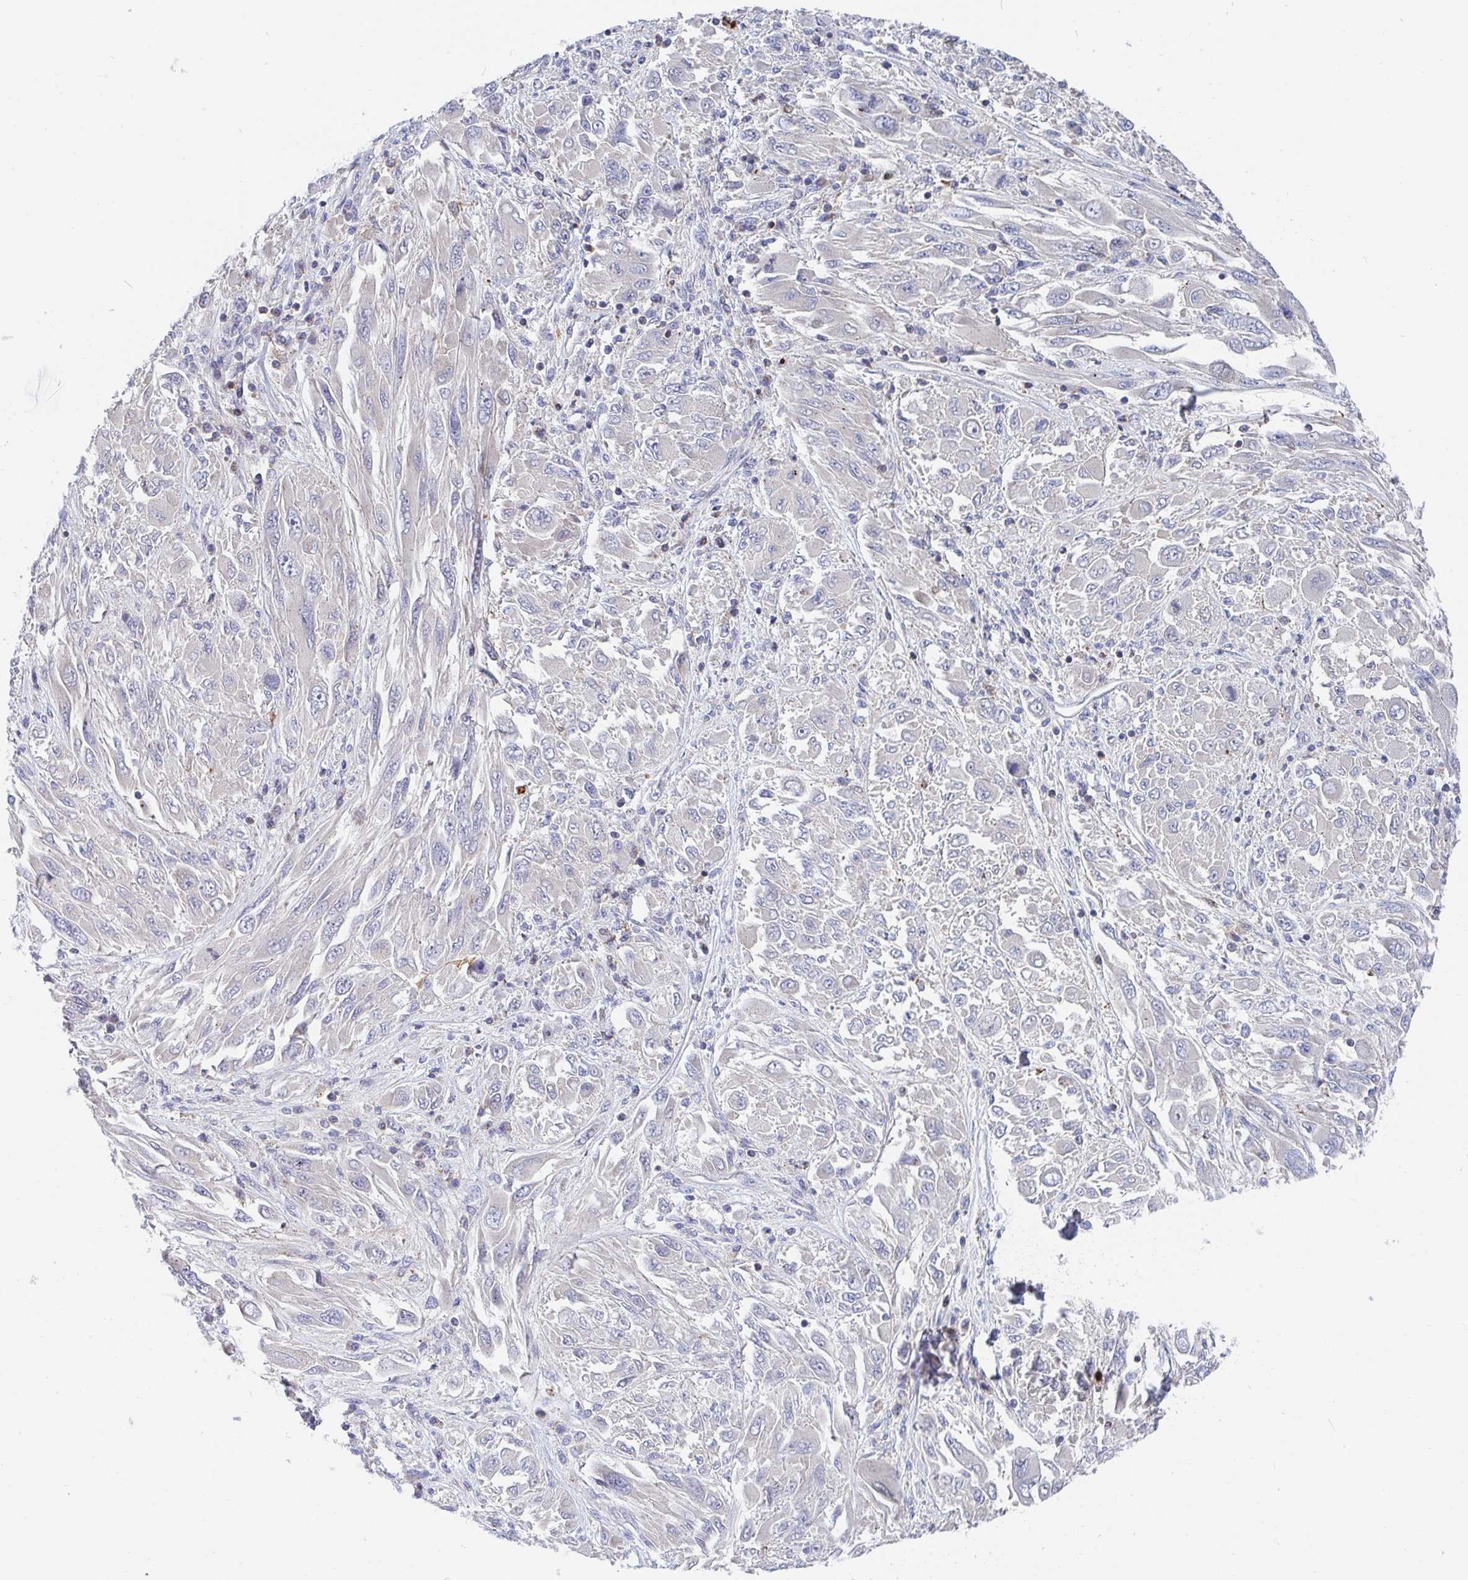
{"staining": {"intensity": "negative", "quantity": "none", "location": "none"}, "tissue": "melanoma", "cell_type": "Tumor cells", "image_type": "cancer", "snomed": [{"axis": "morphology", "description": "Malignant melanoma, NOS"}, {"axis": "topography", "description": "Skin"}], "caption": "Micrograph shows no protein staining in tumor cells of malignant melanoma tissue. (Stains: DAB (3,3'-diaminobenzidine) immunohistochemistry (IHC) with hematoxylin counter stain, Microscopy: brightfield microscopy at high magnification).", "gene": "FRMD3", "patient": {"sex": "female", "age": 91}}